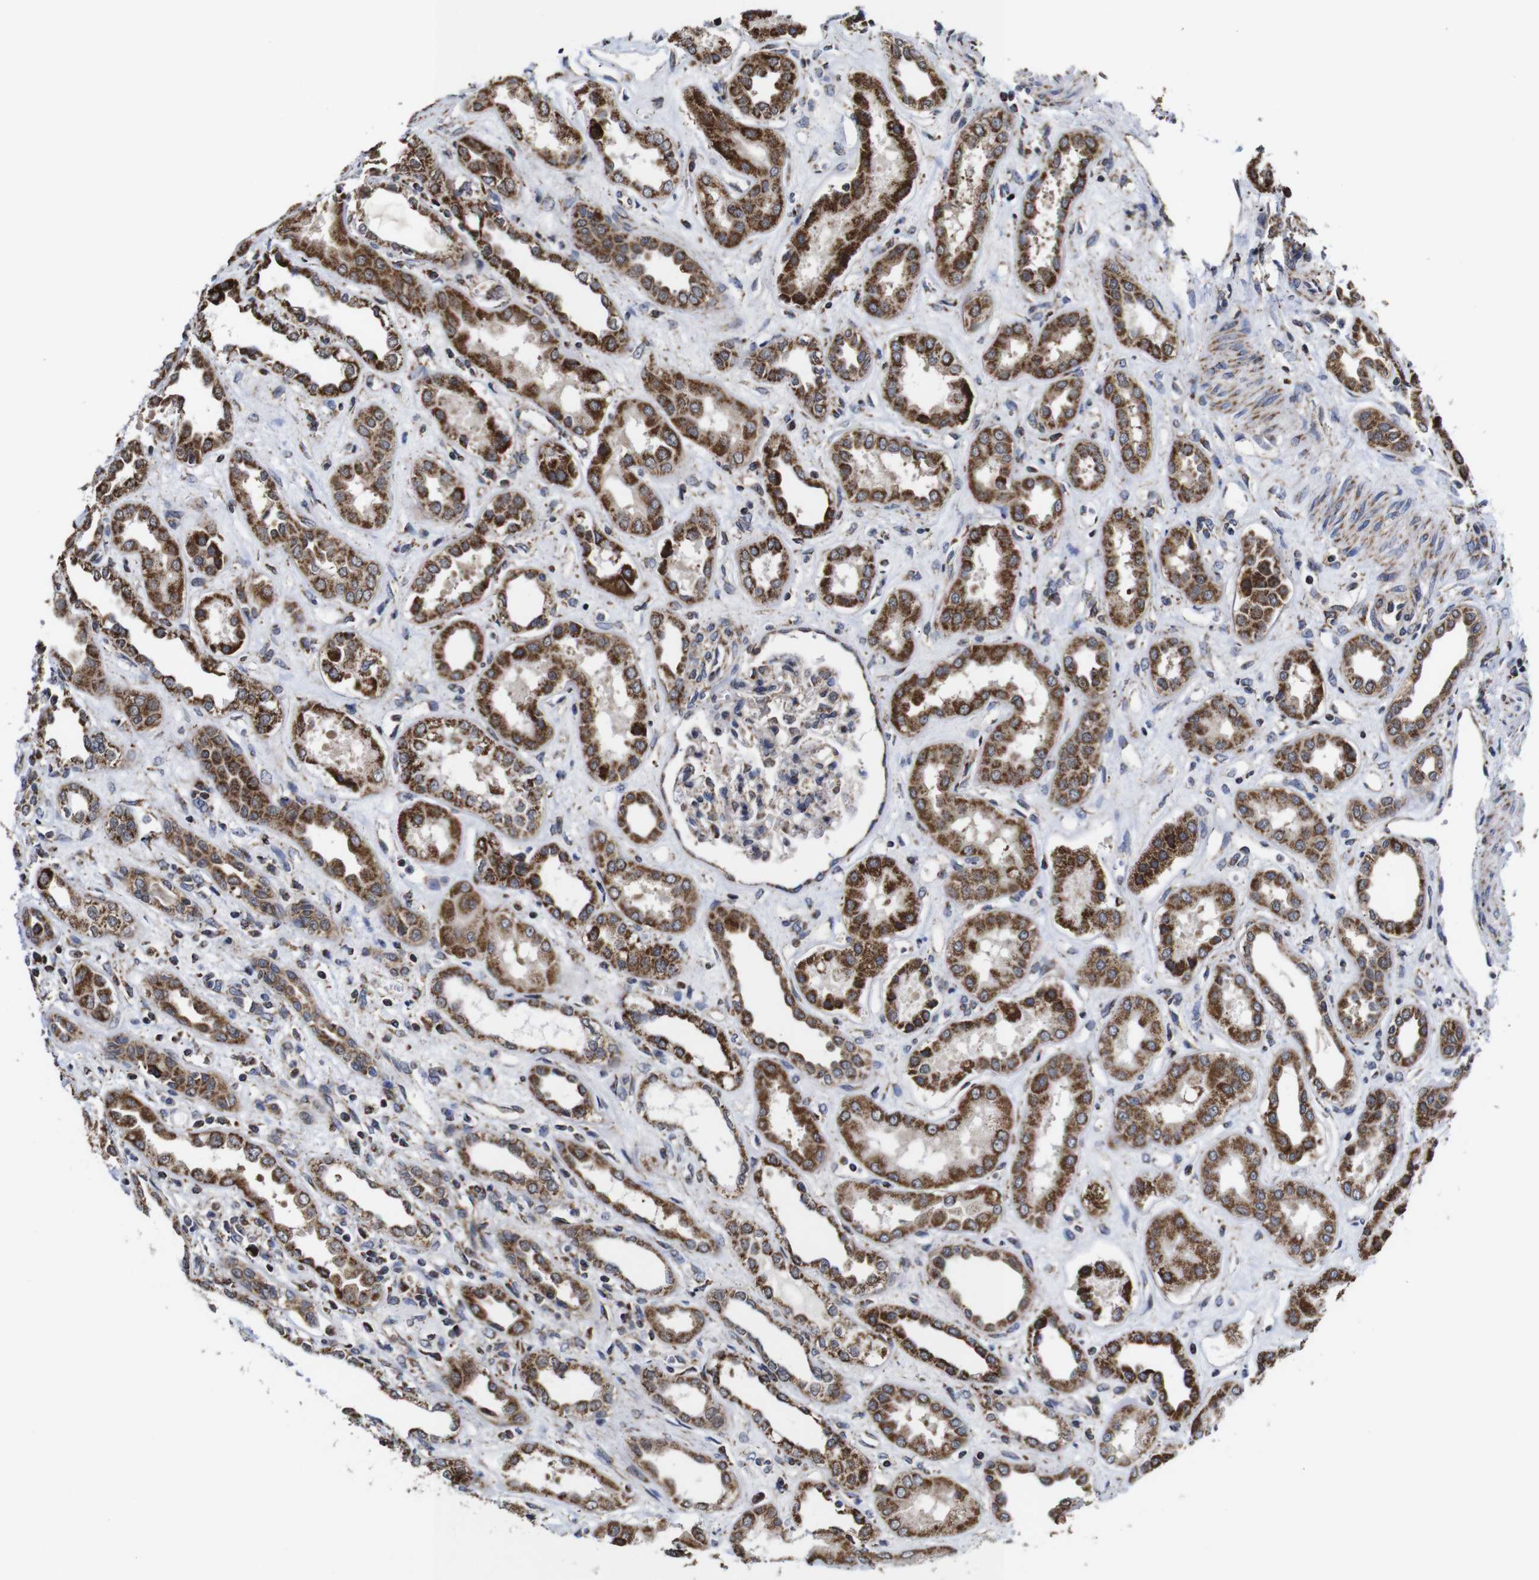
{"staining": {"intensity": "moderate", "quantity": "<25%", "location": "cytoplasmic/membranous"}, "tissue": "kidney", "cell_type": "Cells in glomeruli", "image_type": "normal", "snomed": [{"axis": "morphology", "description": "Normal tissue, NOS"}, {"axis": "topography", "description": "Kidney"}], "caption": "Protein staining of benign kidney reveals moderate cytoplasmic/membranous staining in about <25% of cells in glomeruli.", "gene": "C17orf80", "patient": {"sex": "male", "age": 59}}